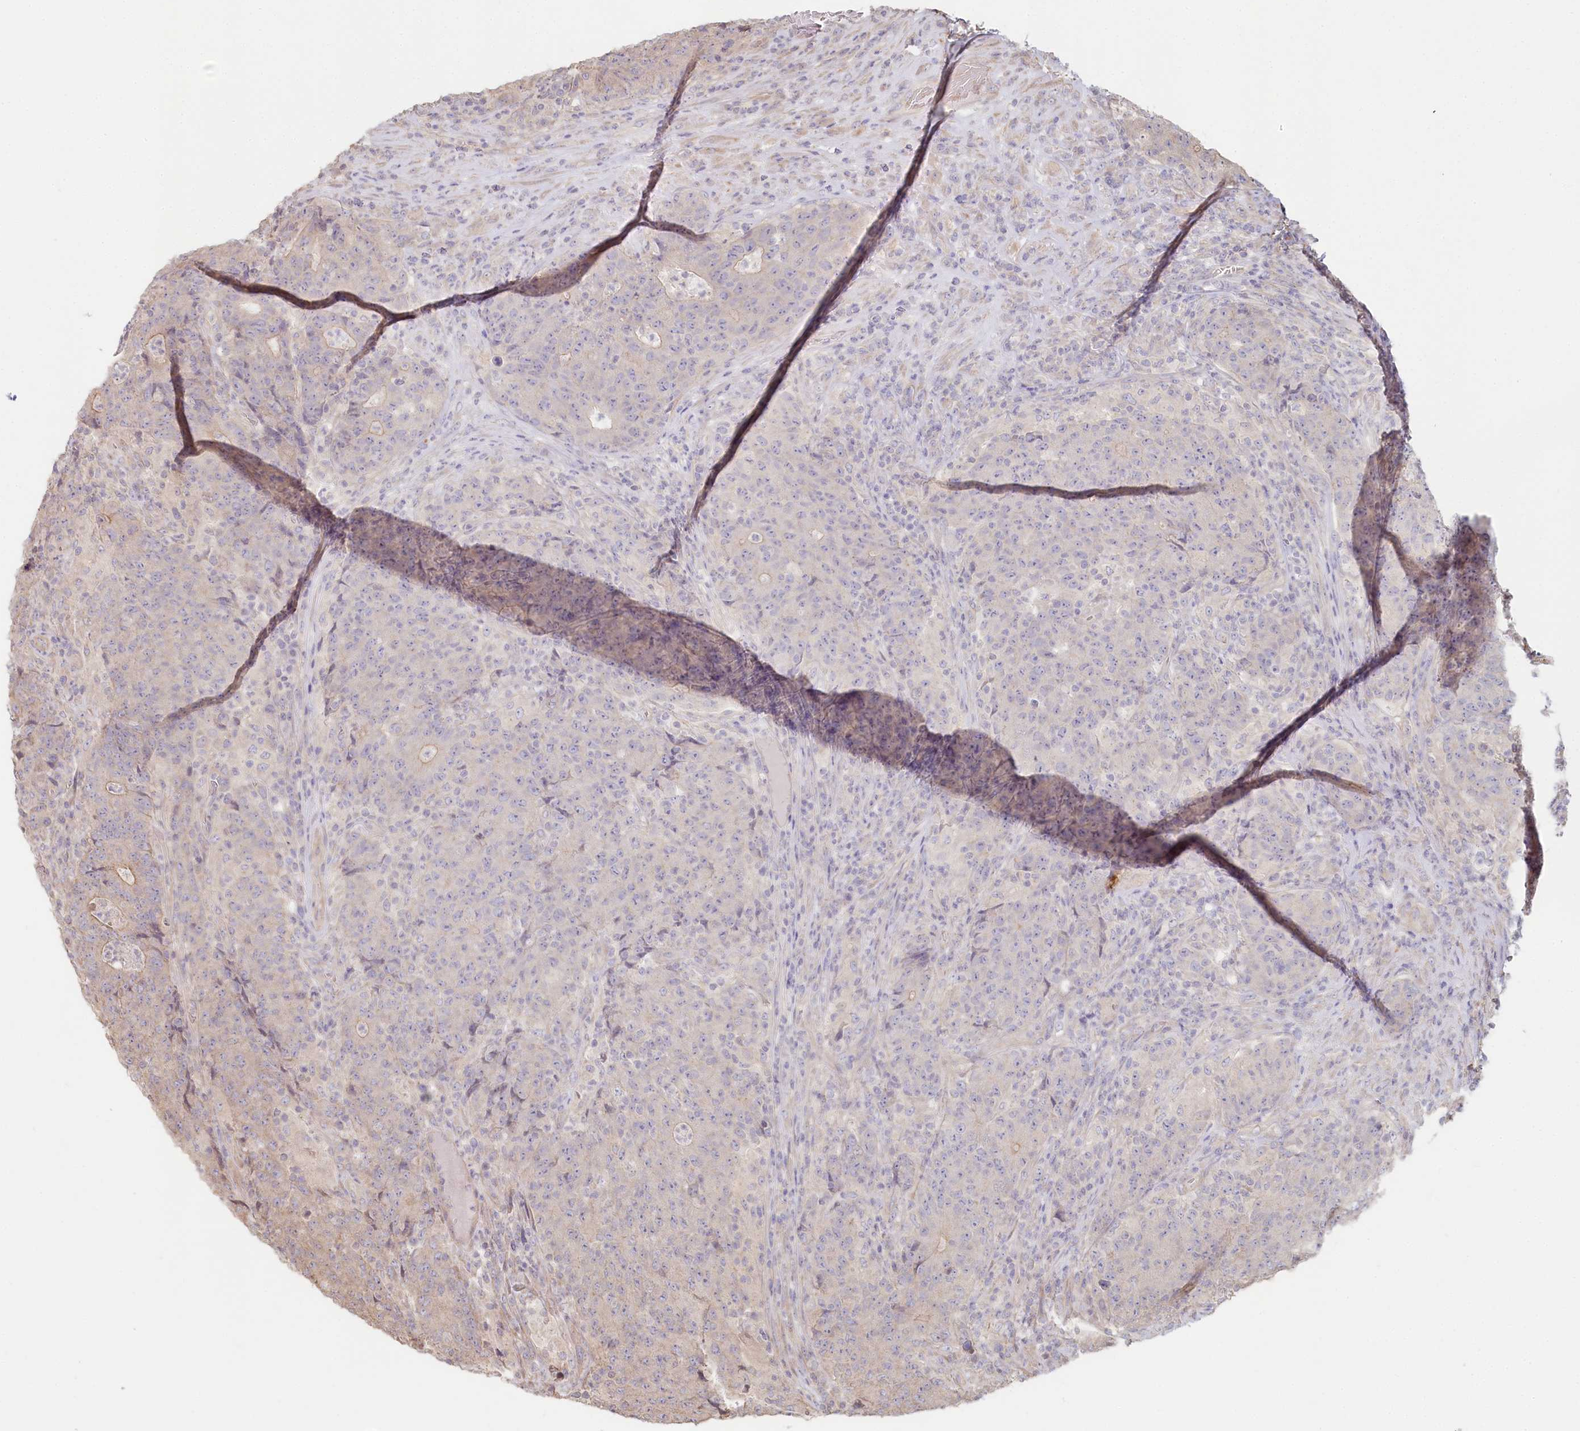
{"staining": {"intensity": "negative", "quantity": "none", "location": "none"}, "tissue": "colorectal cancer", "cell_type": "Tumor cells", "image_type": "cancer", "snomed": [{"axis": "morphology", "description": "Adenocarcinoma, NOS"}, {"axis": "topography", "description": "Colon"}], "caption": "High power microscopy photomicrograph of an IHC image of adenocarcinoma (colorectal), revealing no significant staining in tumor cells.", "gene": "TCHP", "patient": {"sex": "female", "age": 75}}